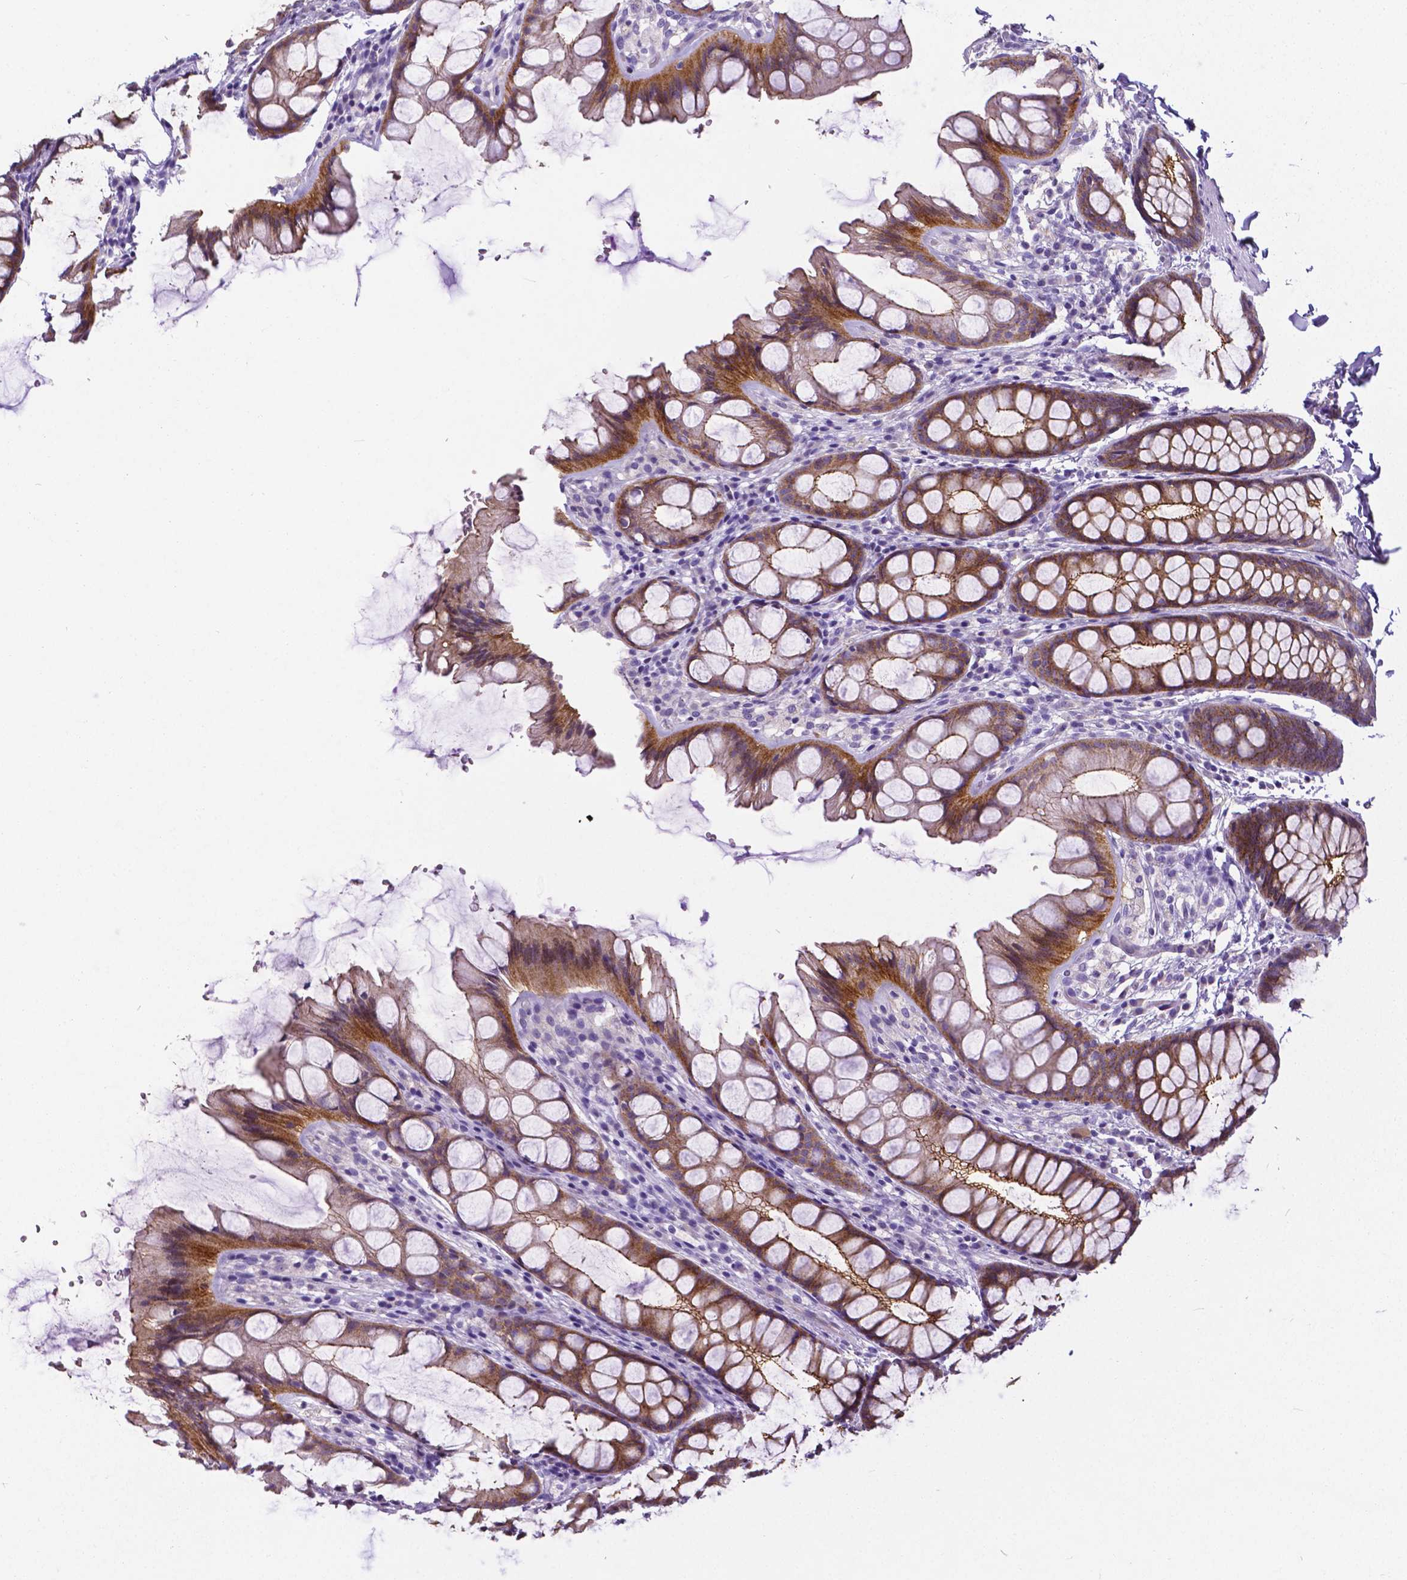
{"staining": {"intensity": "negative", "quantity": "none", "location": "none"}, "tissue": "colon", "cell_type": "Endothelial cells", "image_type": "normal", "snomed": [{"axis": "morphology", "description": "Normal tissue, NOS"}, {"axis": "topography", "description": "Colon"}], "caption": "This is an immunohistochemistry image of unremarkable colon. There is no positivity in endothelial cells.", "gene": "OCLN", "patient": {"sex": "male", "age": 47}}